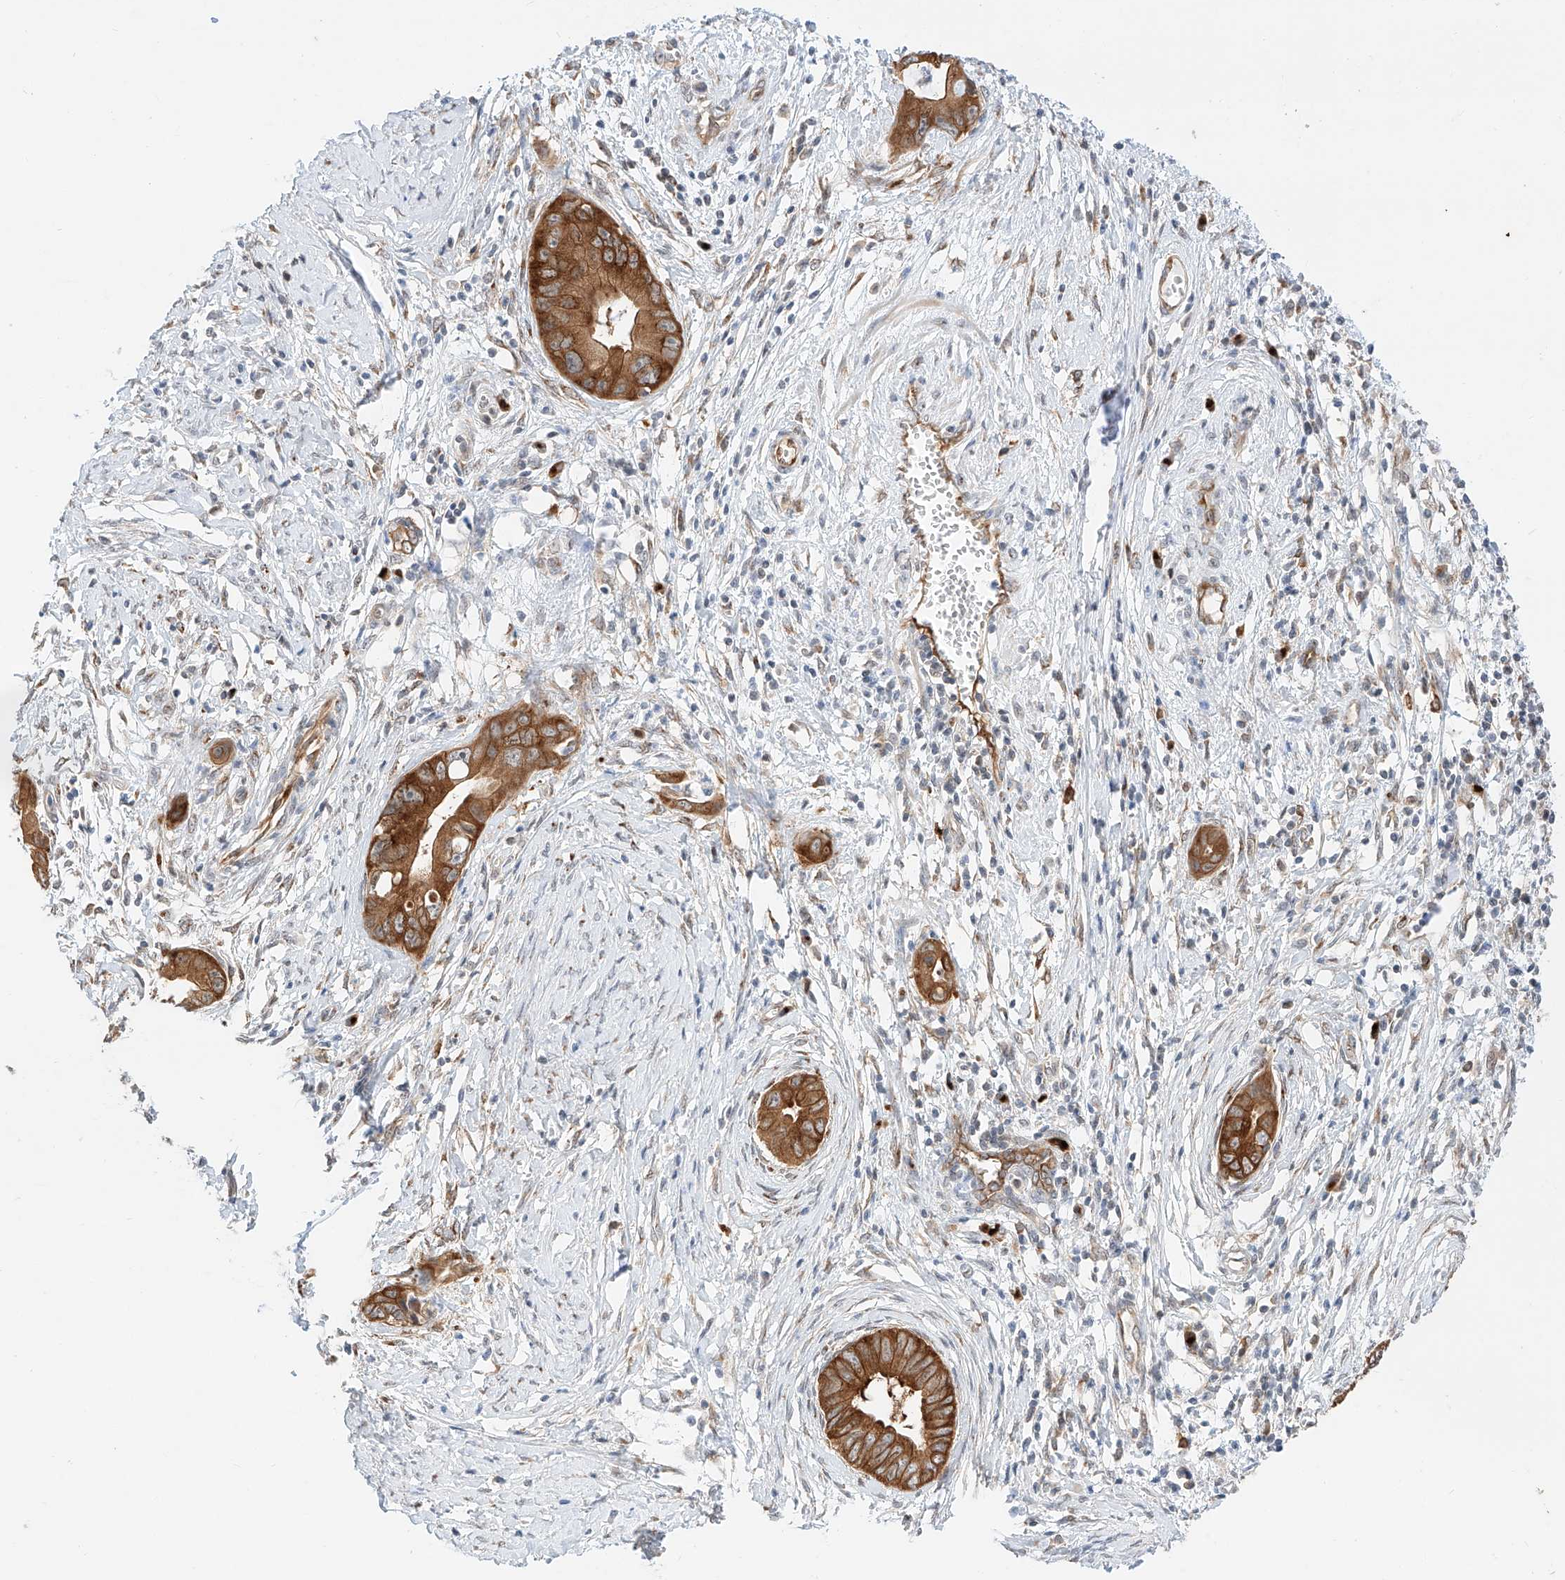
{"staining": {"intensity": "strong", "quantity": ">75%", "location": "cytoplasmic/membranous"}, "tissue": "cervical cancer", "cell_type": "Tumor cells", "image_type": "cancer", "snomed": [{"axis": "morphology", "description": "Adenocarcinoma, NOS"}, {"axis": "topography", "description": "Cervix"}], "caption": "Strong cytoplasmic/membranous protein expression is identified in approximately >75% of tumor cells in cervical adenocarcinoma.", "gene": "CARMIL1", "patient": {"sex": "female", "age": 44}}